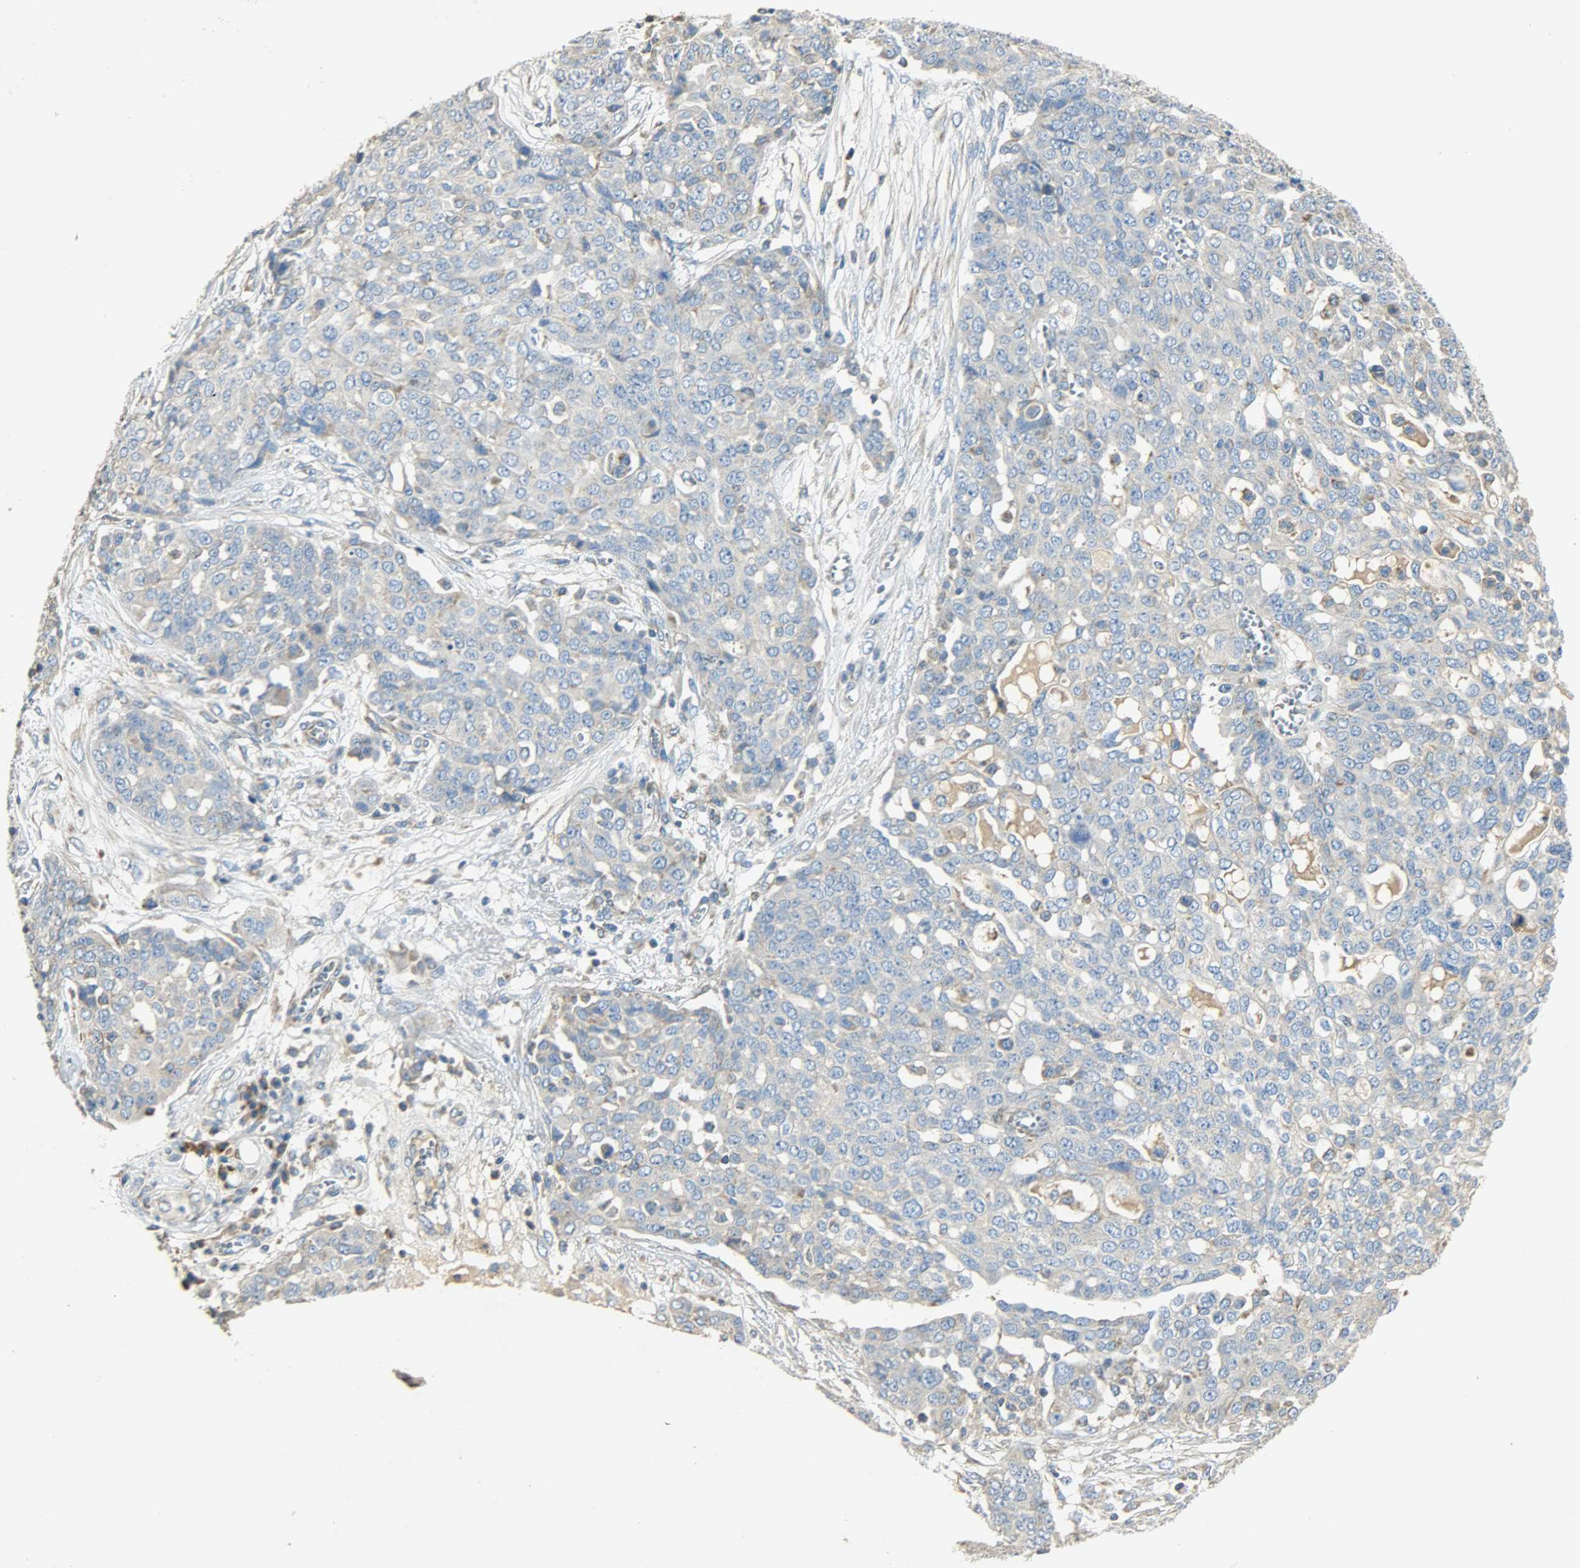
{"staining": {"intensity": "weak", "quantity": ">75%", "location": "cytoplasmic/membranous"}, "tissue": "ovarian cancer", "cell_type": "Tumor cells", "image_type": "cancer", "snomed": [{"axis": "morphology", "description": "Cystadenocarcinoma, serous, NOS"}, {"axis": "topography", "description": "Soft tissue"}, {"axis": "topography", "description": "Ovary"}], "caption": "Serous cystadenocarcinoma (ovarian) stained with immunohistochemistry (IHC) shows weak cytoplasmic/membranous positivity in approximately >75% of tumor cells. (DAB (3,3'-diaminobenzidine) IHC with brightfield microscopy, high magnification).", "gene": "NNT", "patient": {"sex": "female", "age": 57}}